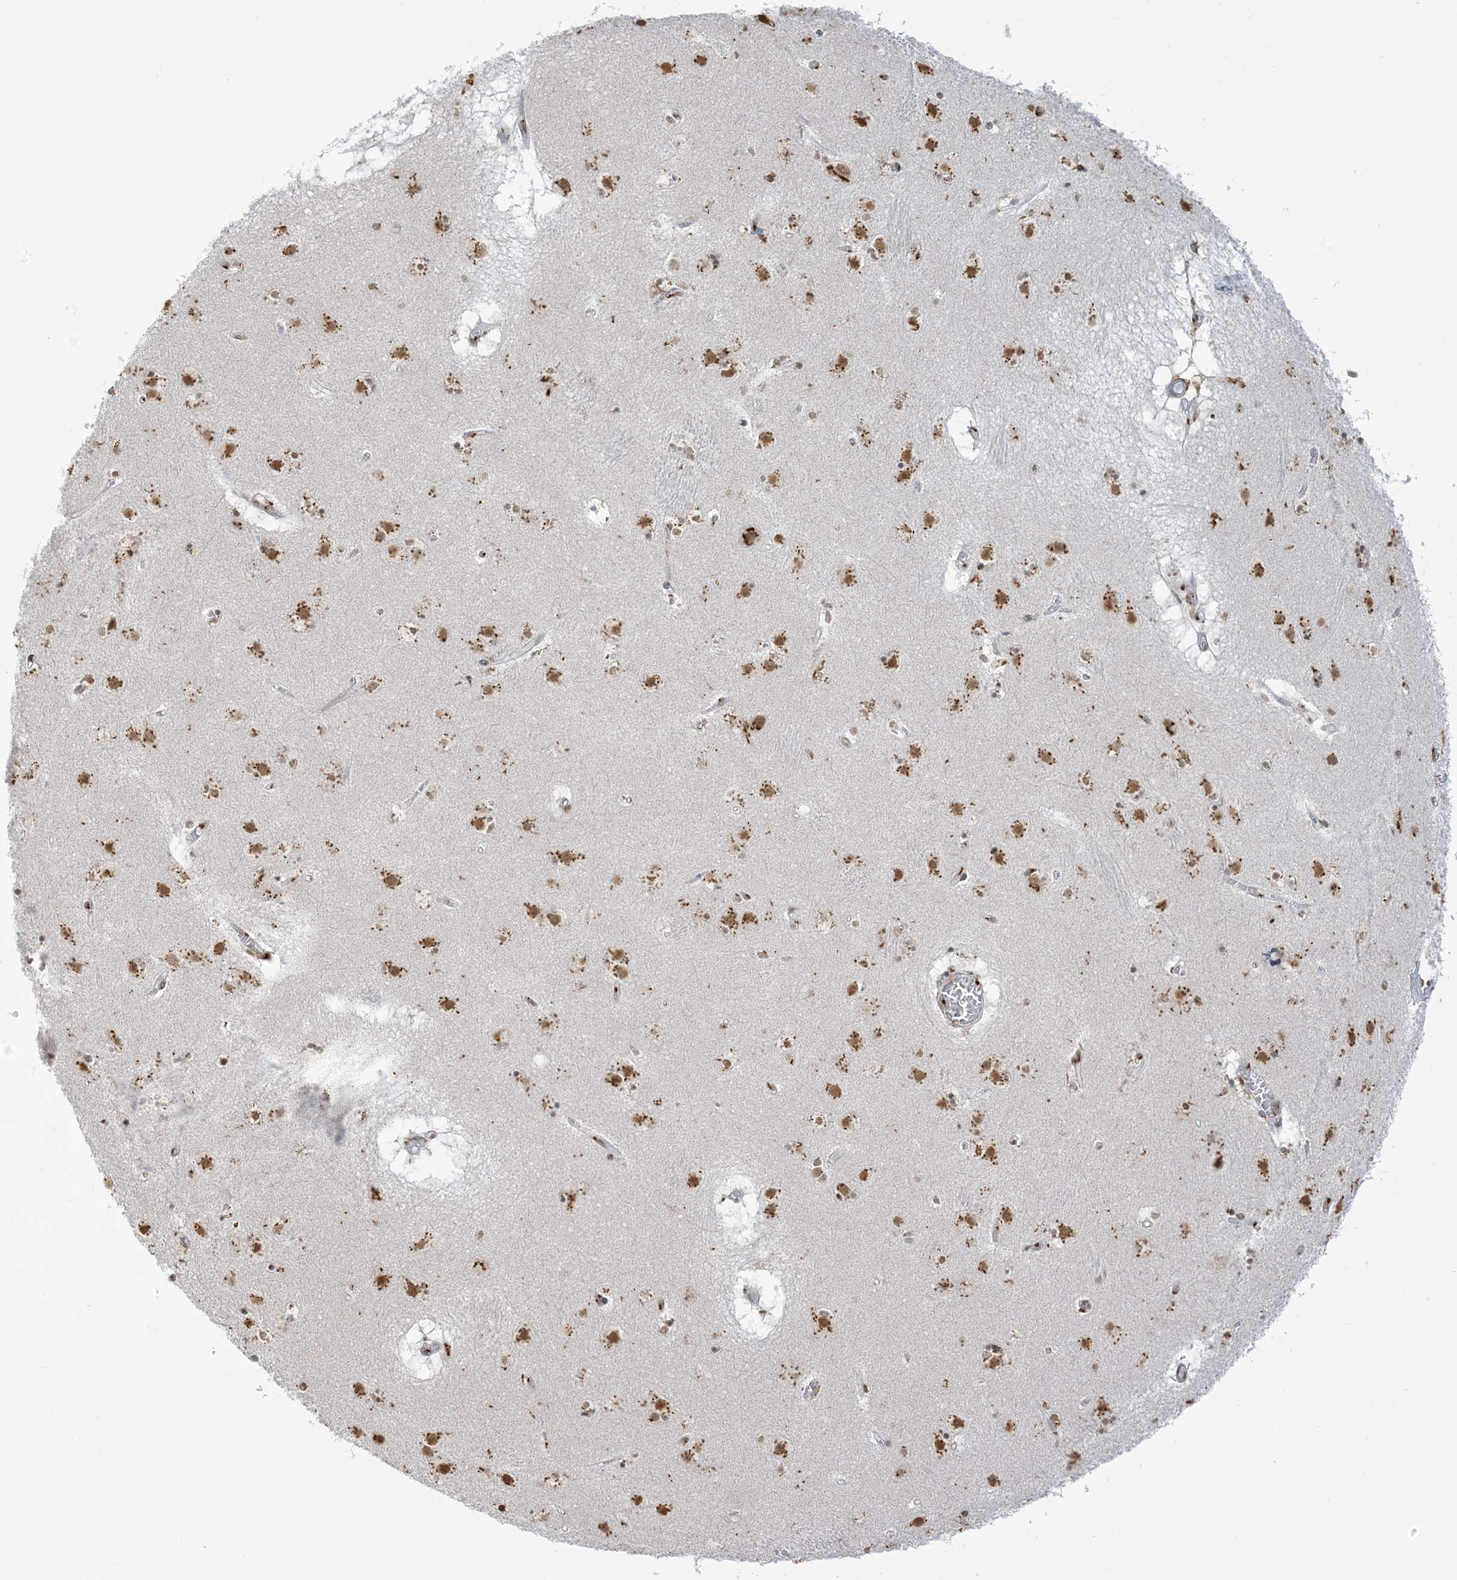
{"staining": {"intensity": "moderate", "quantity": ">75%", "location": "cytoplasmic/membranous,nuclear"}, "tissue": "caudate", "cell_type": "Glial cells", "image_type": "normal", "snomed": [{"axis": "morphology", "description": "Normal tissue, NOS"}, {"axis": "topography", "description": "Lateral ventricle wall"}], "caption": "Moderate cytoplasmic/membranous,nuclear positivity is appreciated in about >75% of glial cells in unremarkable caudate. (DAB IHC with brightfield microscopy, high magnification).", "gene": "GPR107", "patient": {"sex": "male", "age": 70}}